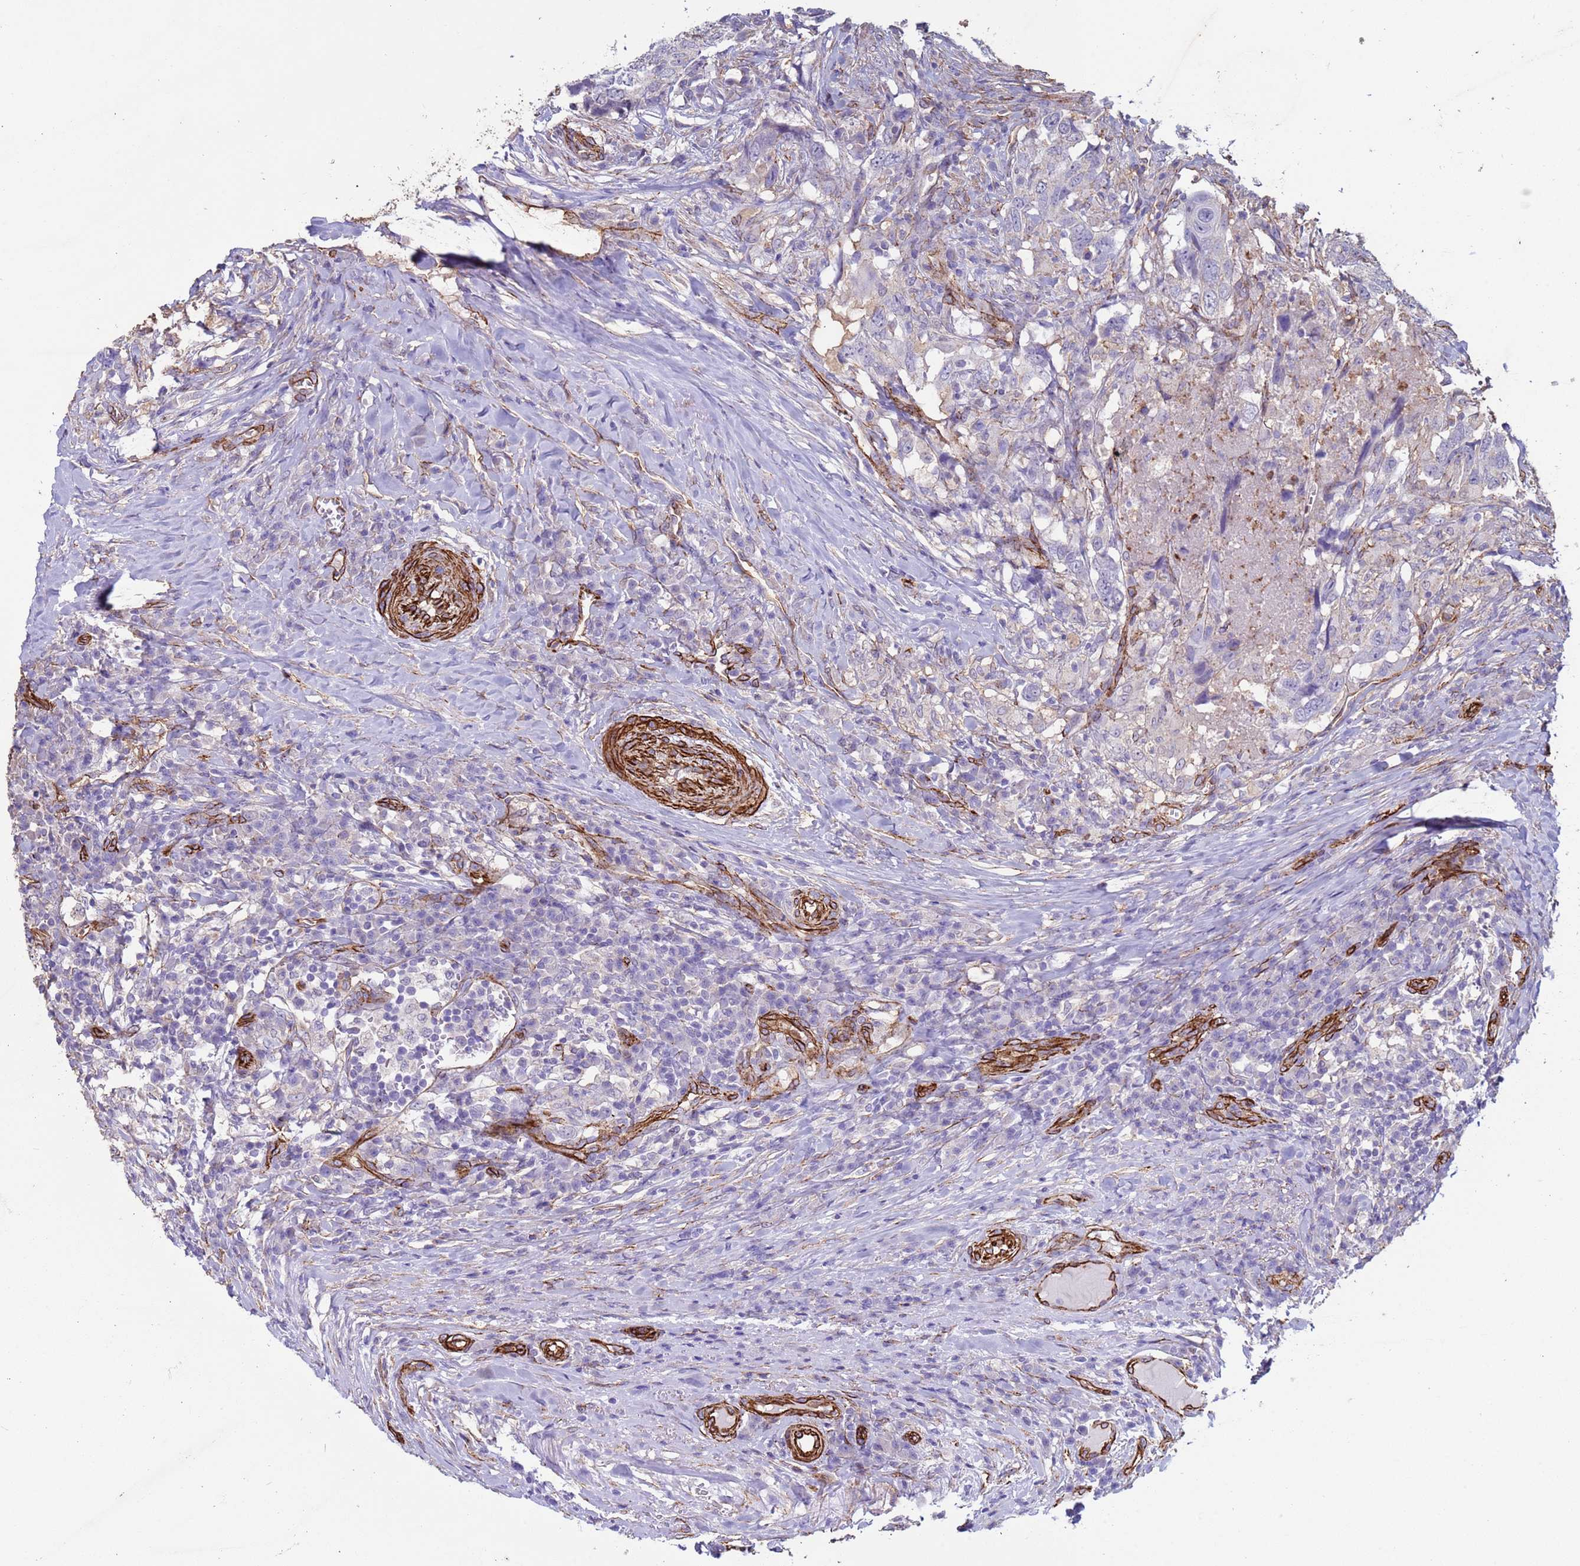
{"staining": {"intensity": "negative", "quantity": "none", "location": "none"}, "tissue": "head and neck cancer", "cell_type": "Tumor cells", "image_type": "cancer", "snomed": [{"axis": "morphology", "description": "Squamous cell carcinoma, NOS"}, {"axis": "topography", "description": "Head-Neck"}], "caption": "A high-resolution histopathology image shows immunohistochemistry staining of squamous cell carcinoma (head and neck), which shows no significant positivity in tumor cells.", "gene": "GASK1A", "patient": {"sex": "male", "age": 66}}